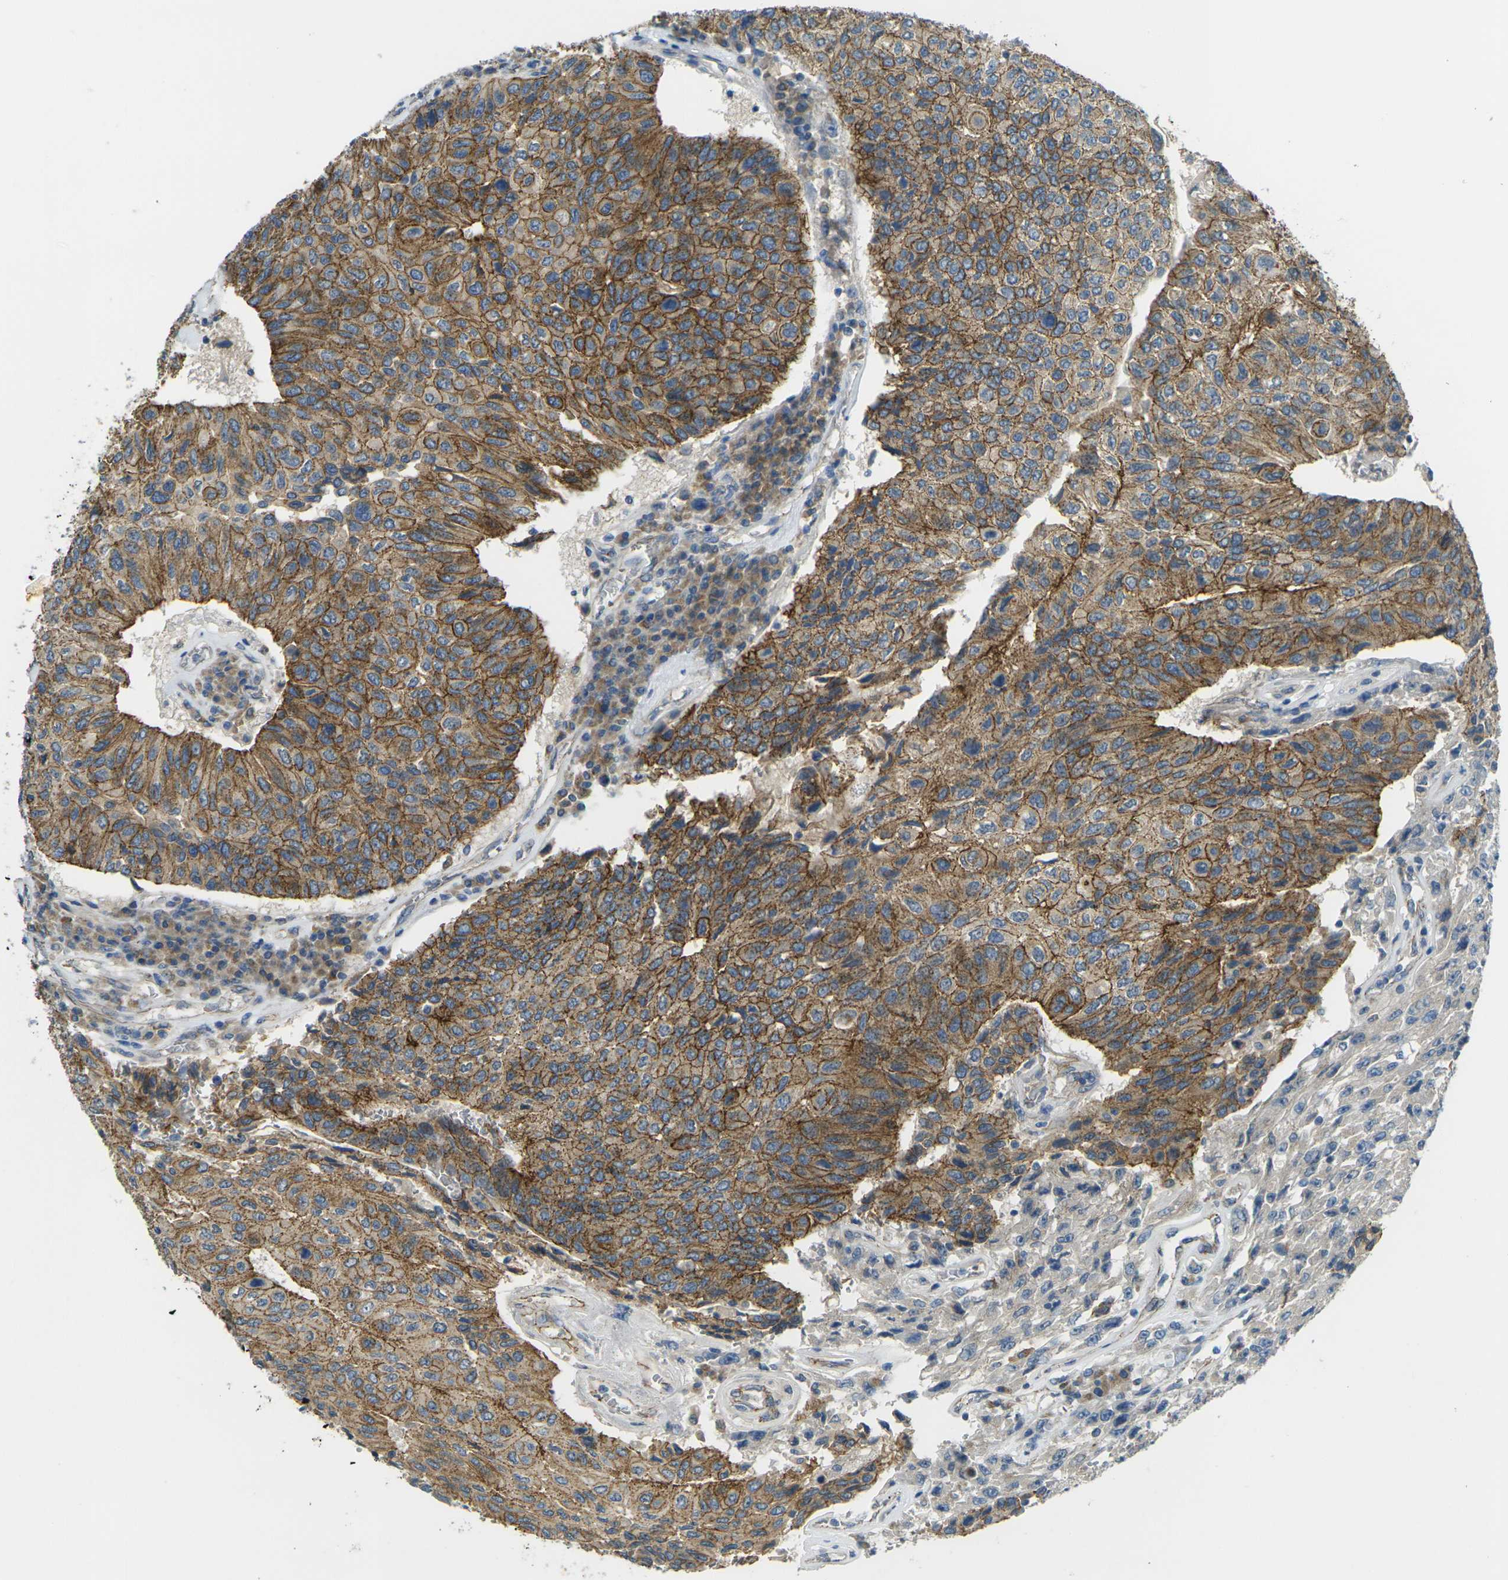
{"staining": {"intensity": "strong", "quantity": ">75%", "location": "cytoplasmic/membranous"}, "tissue": "urothelial cancer", "cell_type": "Tumor cells", "image_type": "cancer", "snomed": [{"axis": "morphology", "description": "Urothelial carcinoma, High grade"}, {"axis": "topography", "description": "Urinary bladder"}], "caption": "Immunohistochemistry photomicrograph of urothelial cancer stained for a protein (brown), which displays high levels of strong cytoplasmic/membranous staining in approximately >75% of tumor cells.", "gene": "RHBDD1", "patient": {"sex": "male", "age": 66}}